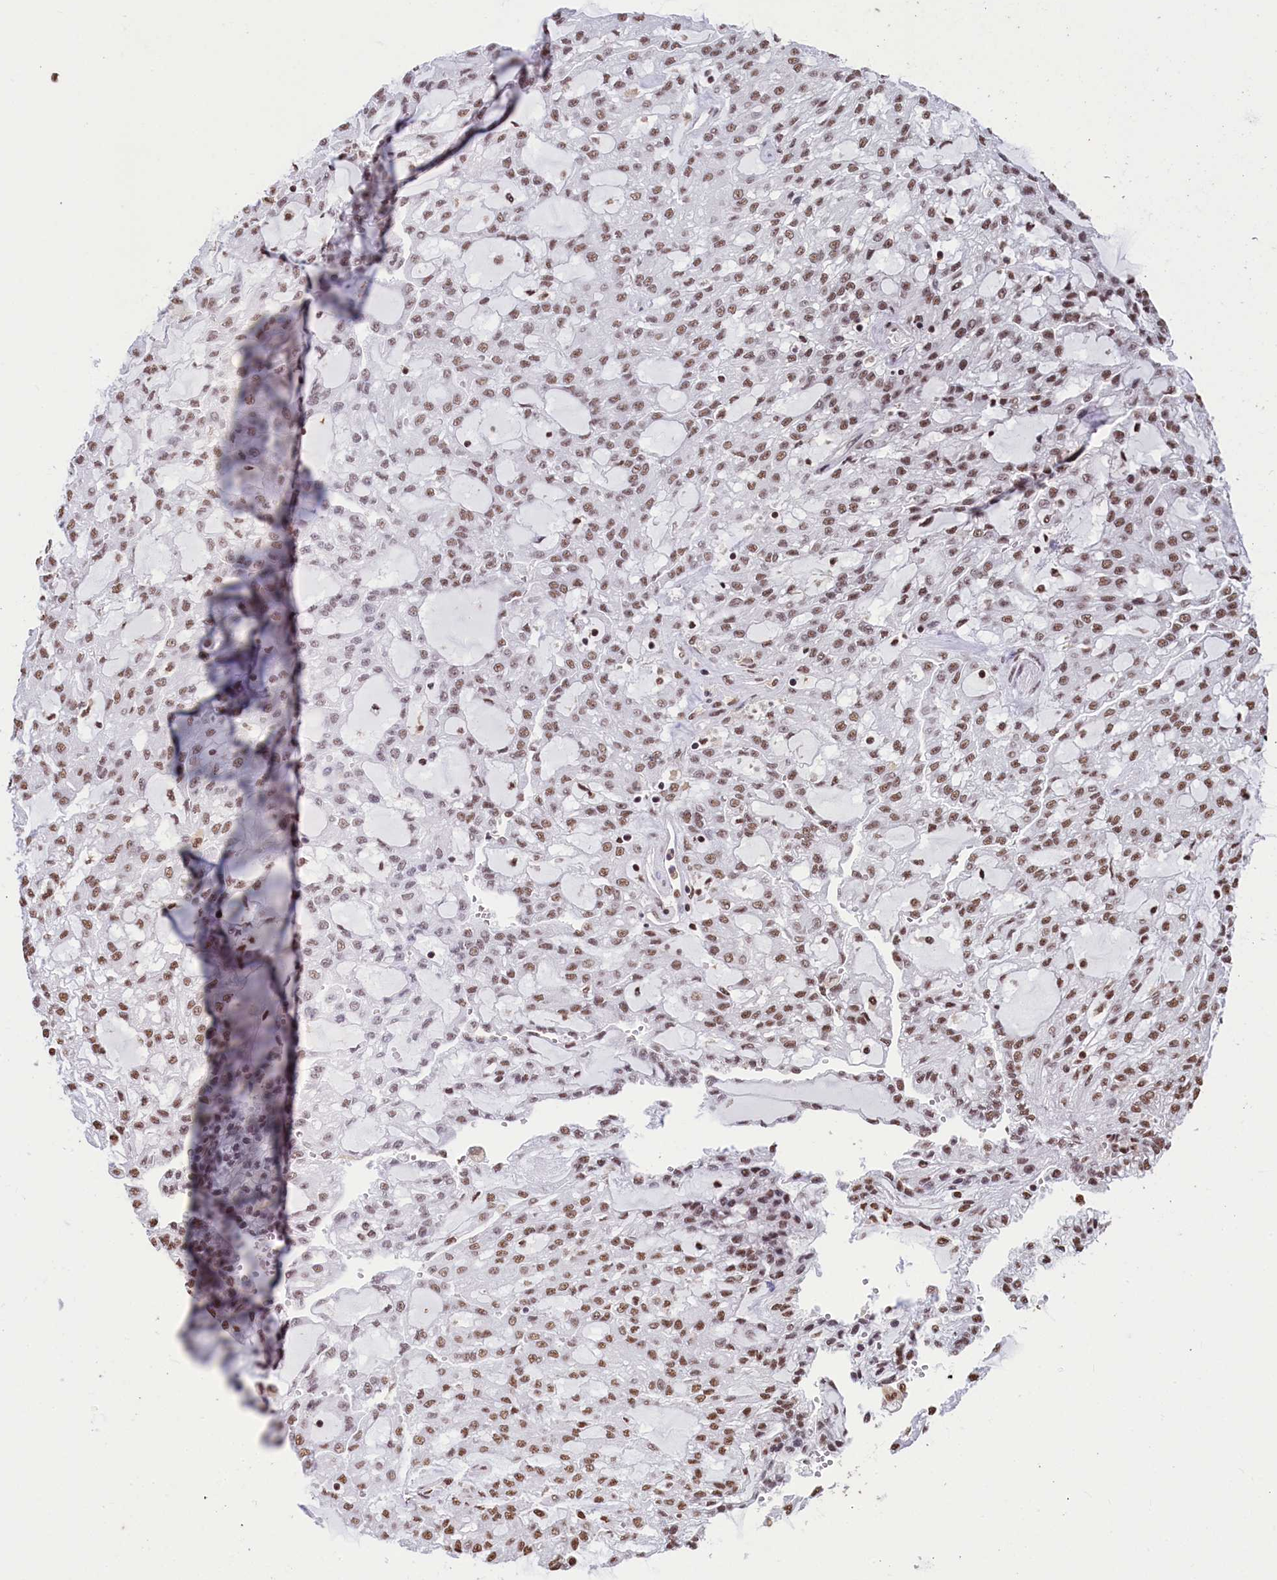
{"staining": {"intensity": "moderate", "quantity": ">75%", "location": "nuclear"}, "tissue": "renal cancer", "cell_type": "Tumor cells", "image_type": "cancer", "snomed": [{"axis": "morphology", "description": "Adenocarcinoma, NOS"}, {"axis": "topography", "description": "Kidney"}], "caption": "Immunohistochemical staining of renal adenocarcinoma exhibits medium levels of moderate nuclear protein staining in about >75% of tumor cells. (DAB IHC with brightfield microscopy, high magnification).", "gene": "SNRPD2", "patient": {"sex": "male", "age": 63}}